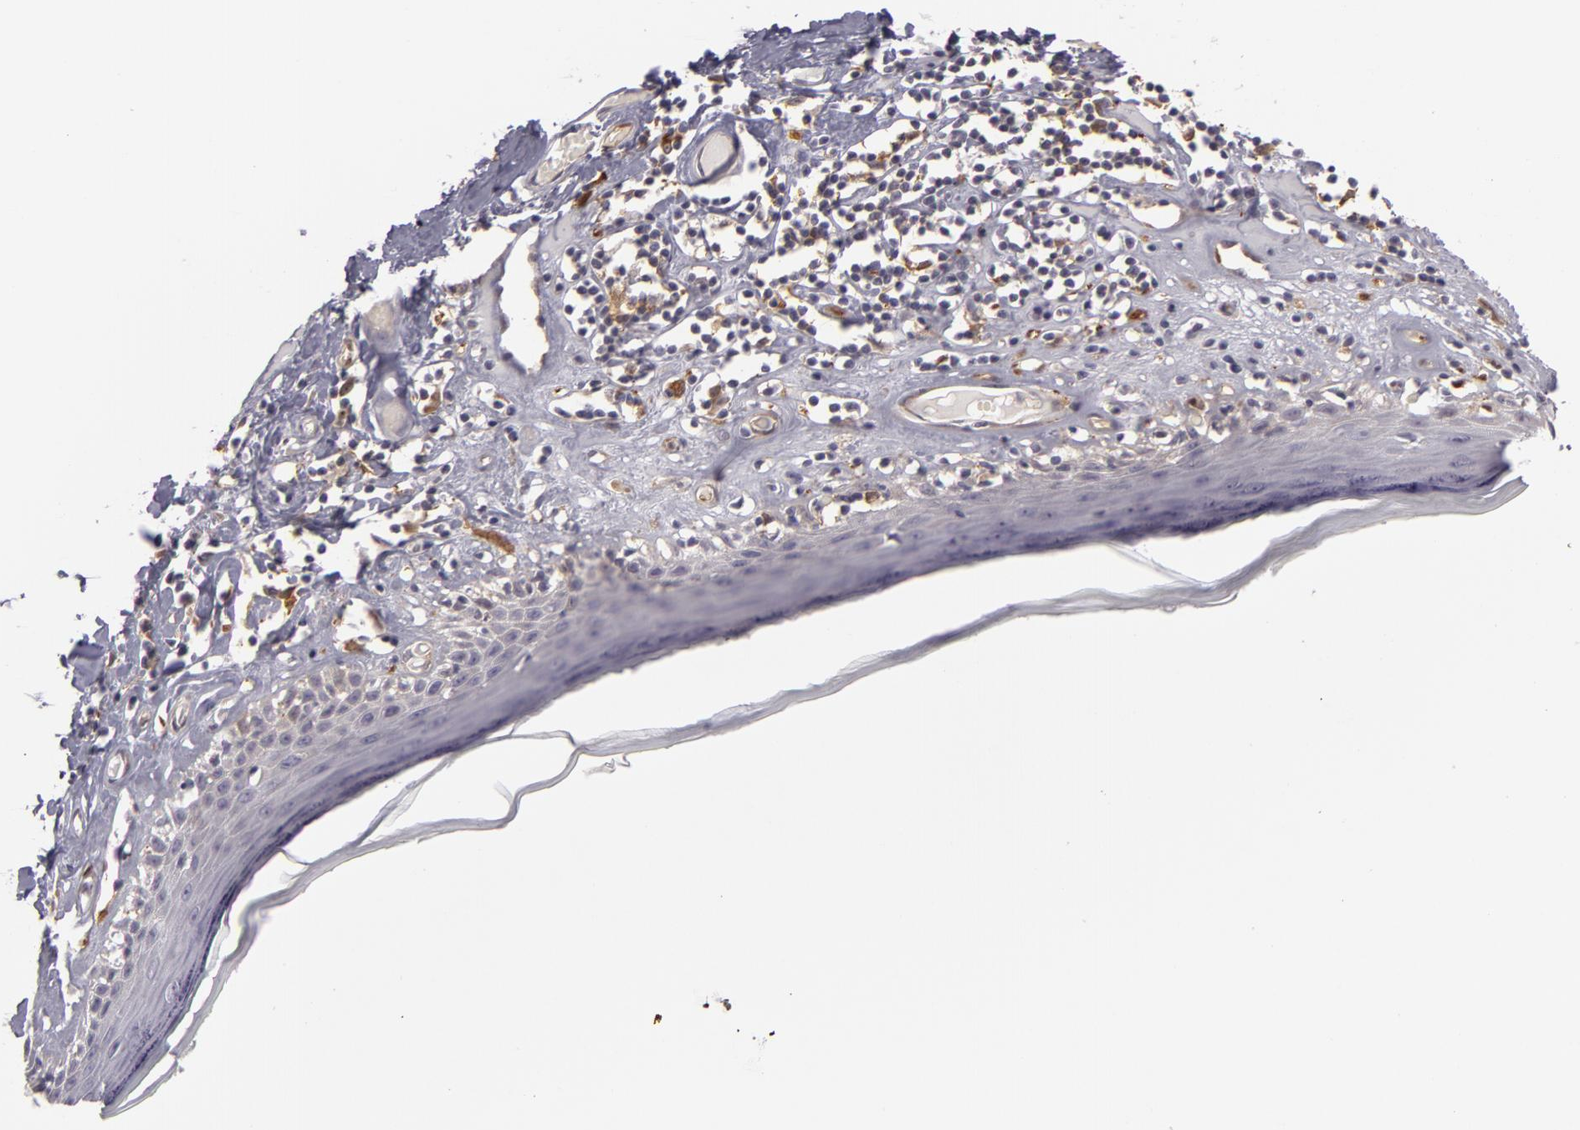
{"staining": {"intensity": "weak", "quantity": "<25%", "location": "cytoplasmic/membranous"}, "tissue": "skin", "cell_type": "Epidermal cells", "image_type": "normal", "snomed": [{"axis": "morphology", "description": "Normal tissue, NOS"}, {"axis": "topography", "description": "Vascular tissue"}, {"axis": "topography", "description": "Vulva"}, {"axis": "topography", "description": "Peripheral nerve tissue"}], "caption": "Epidermal cells show no significant staining in unremarkable skin. (DAB (3,3'-diaminobenzidine) immunohistochemistry (IHC) visualized using brightfield microscopy, high magnification).", "gene": "ZNF229", "patient": {"sex": "female", "age": 86}}